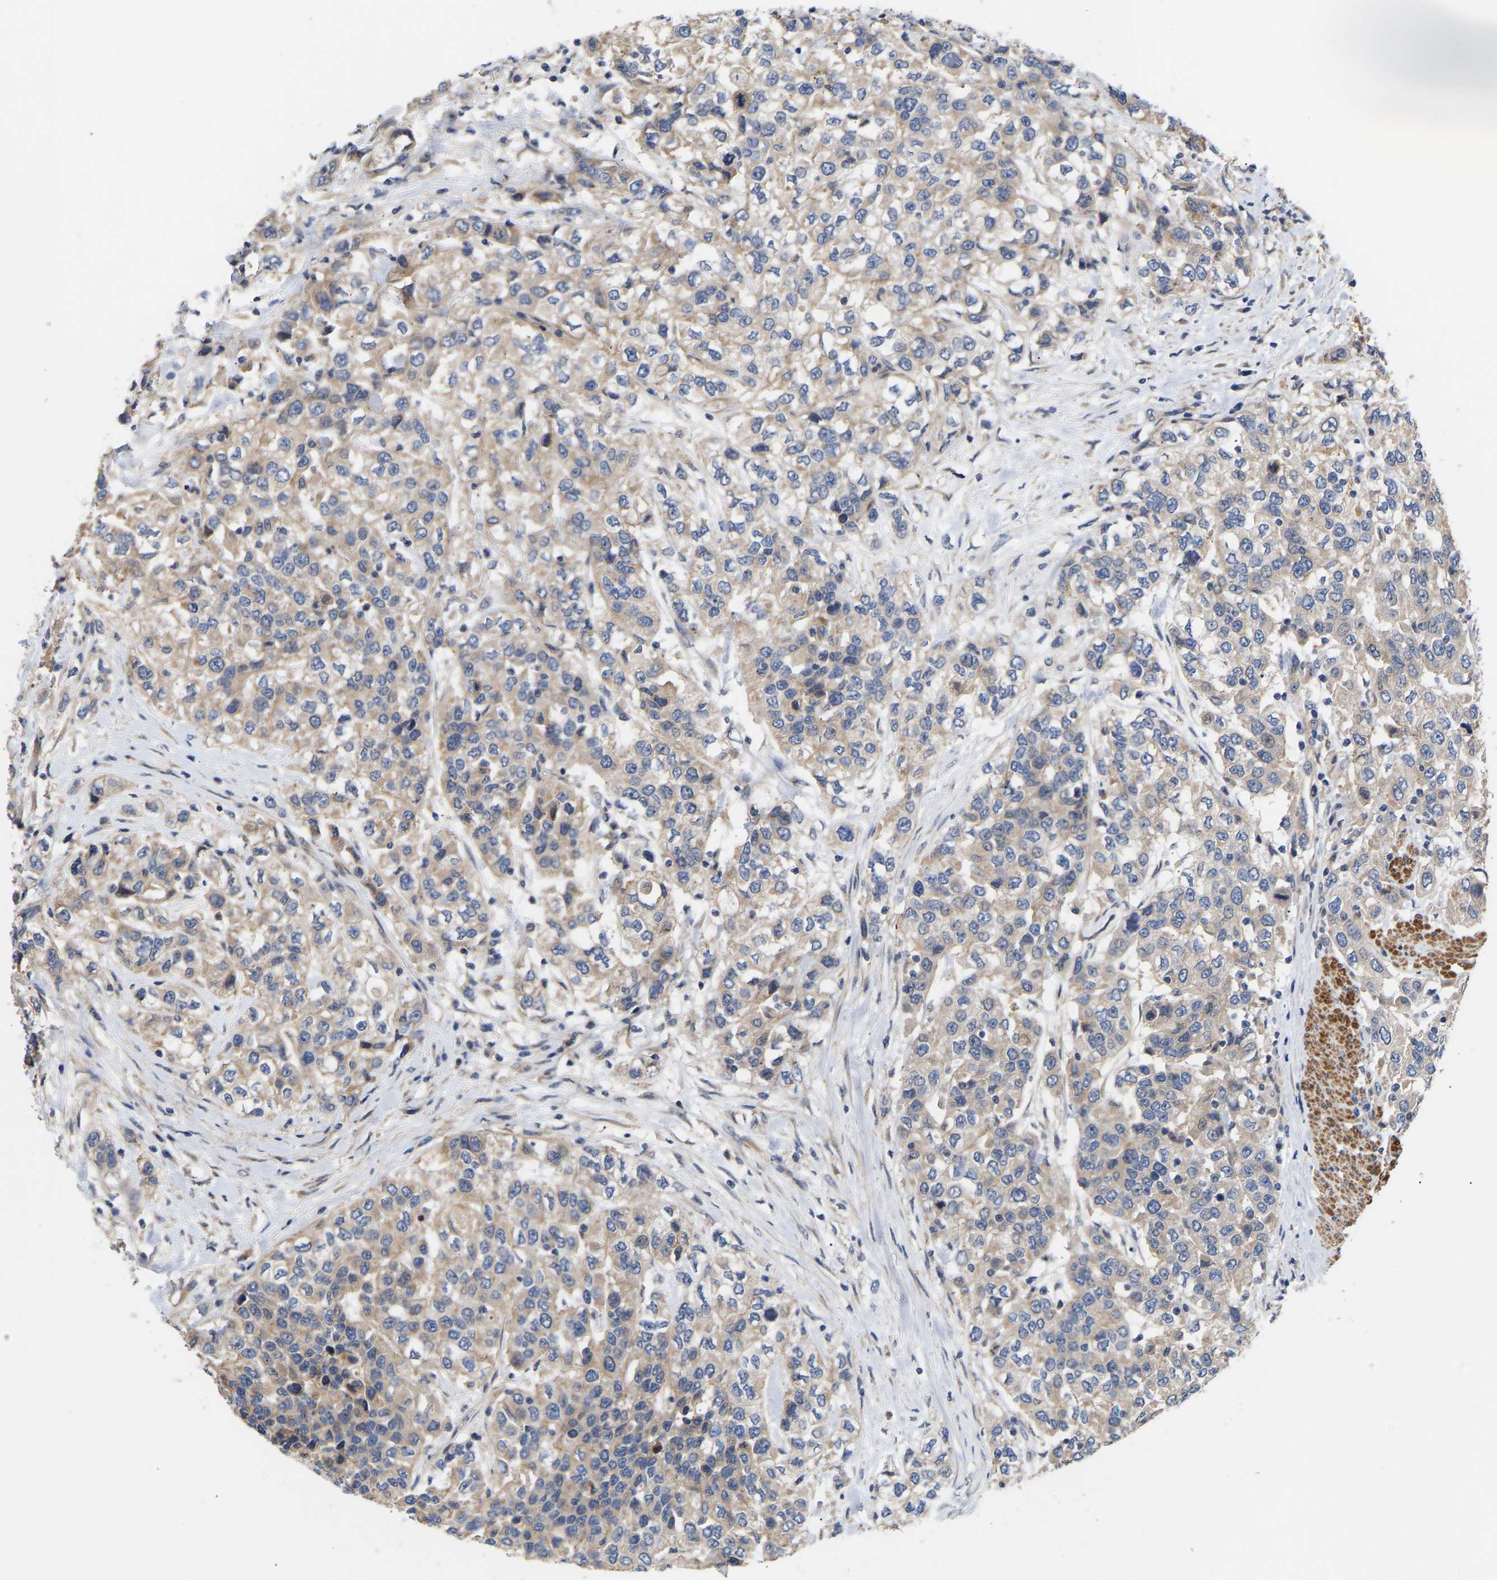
{"staining": {"intensity": "weak", "quantity": ">75%", "location": "cytoplasmic/membranous"}, "tissue": "urothelial cancer", "cell_type": "Tumor cells", "image_type": "cancer", "snomed": [{"axis": "morphology", "description": "Urothelial carcinoma, High grade"}, {"axis": "topography", "description": "Urinary bladder"}], "caption": "Weak cytoplasmic/membranous positivity for a protein is seen in about >75% of tumor cells of urothelial cancer using immunohistochemistry (IHC).", "gene": "KASH5", "patient": {"sex": "female", "age": 80}}